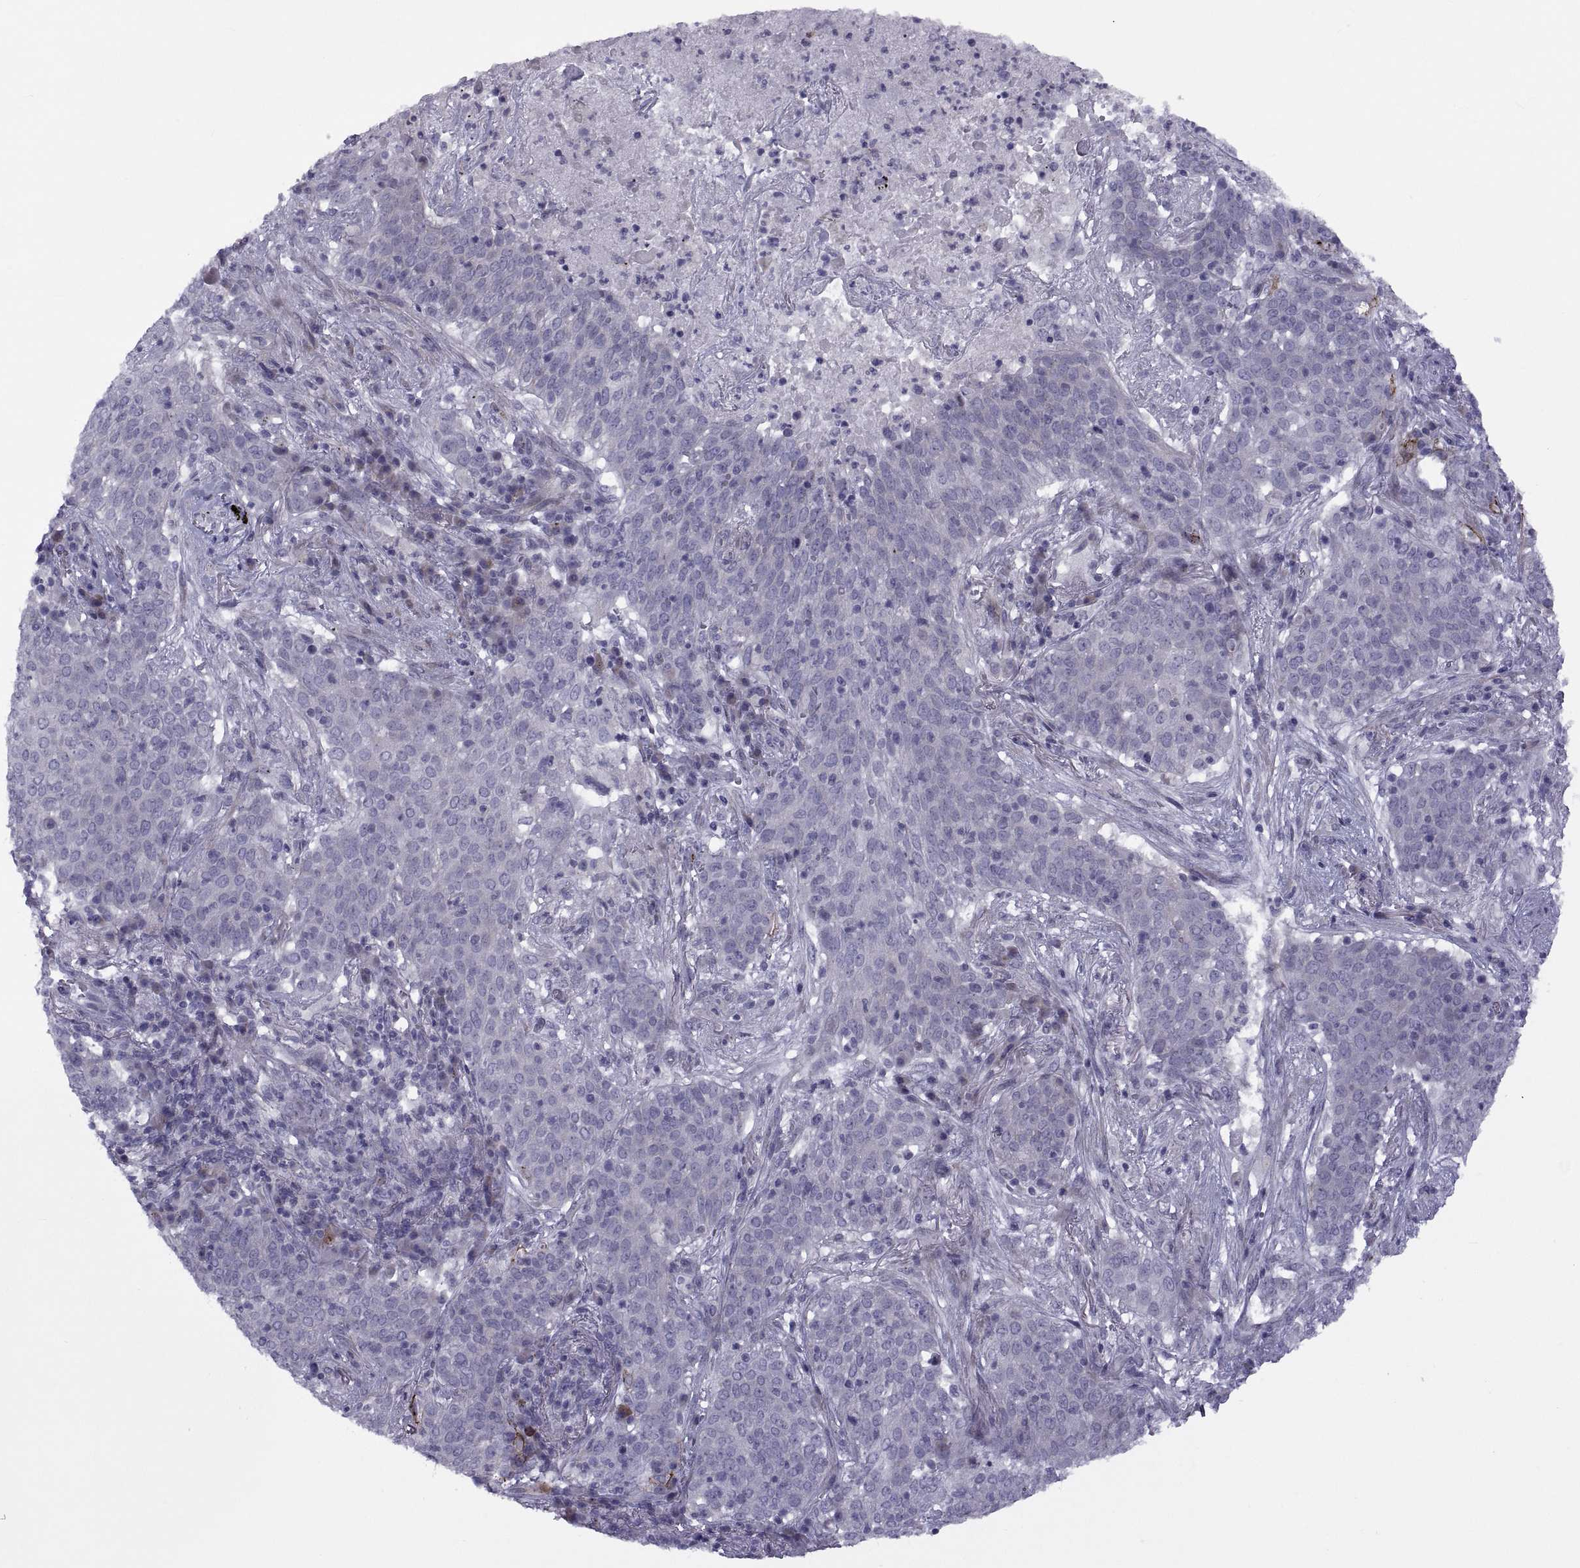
{"staining": {"intensity": "negative", "quantity": "none", "location": "none"}, "tissue": "lung cancer", "cell_type": "Tumor cells", "image_type": "cancer", "snomed": [{"axis": "morphology", "description": "Squamous cell carcinoma, NOS"}, {"axis": "topography", "description": "Lung"}], "caption": "Tumor cells show no significant expression in lung squamous cell carcinoma. (DAB IHC with hematoxylin counter stain).", "gene": "TMEM158", "patient": {"sex": "male", "age": 82}}